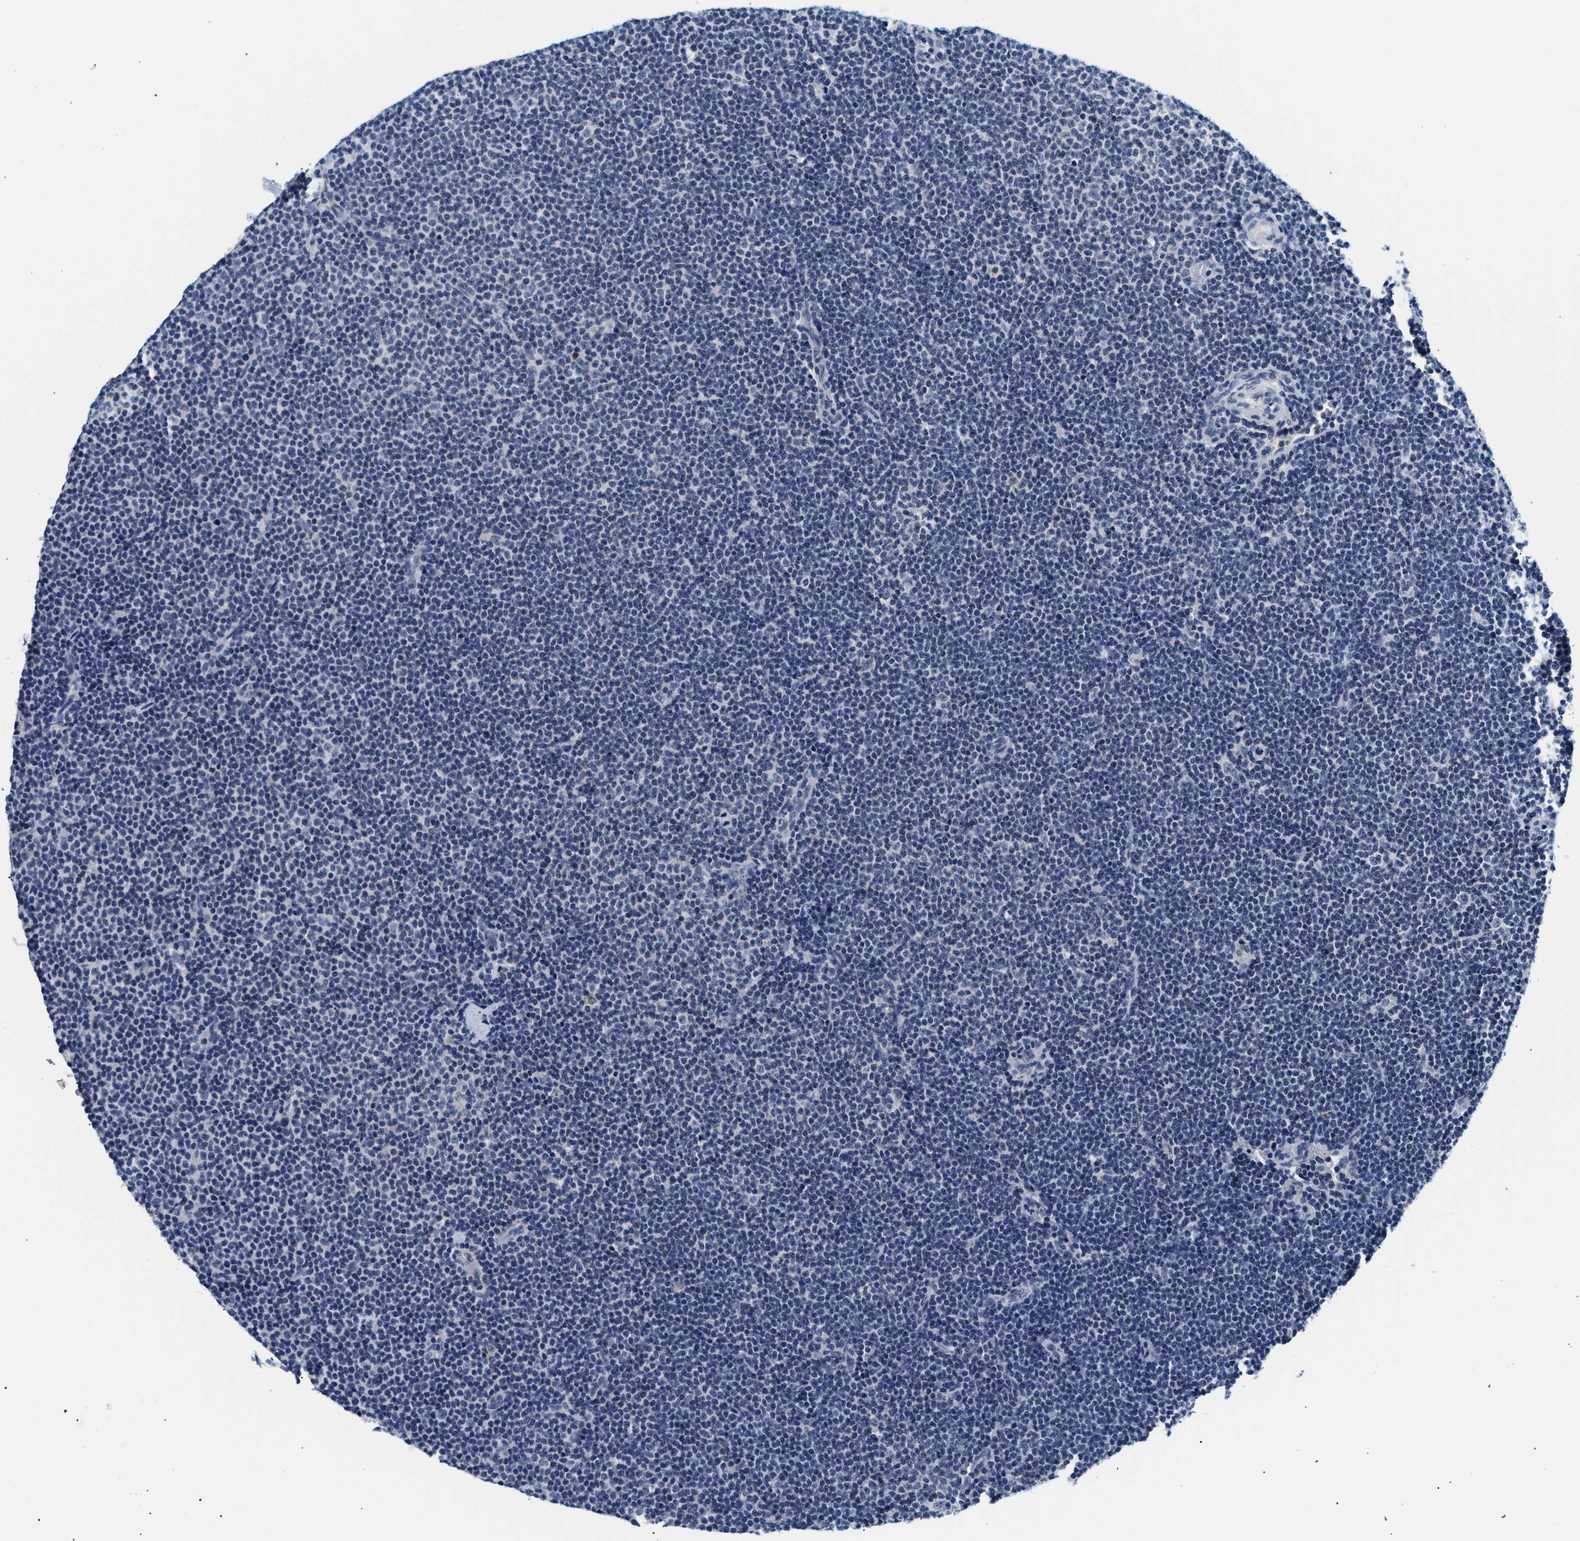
{"staining": {"intensity": "negative", "quantity": "none", "location": "none"}, "tissue": "lymphoma", "cell_type": "Tumor cells", "image_type": "cancer", "snomed": [{"axis": "morphology", "description": "Malignant lymphoma, non-Hodgkin's type, Low grade"}, {"axis": "topography", "description": "Lymph node"}], "caption": "This is an IHC histopathology image of human lymphoma. There is no staining in tumor cells.", "gene": "UCHL3", "patient": {"sex": "female", "age": 53}}